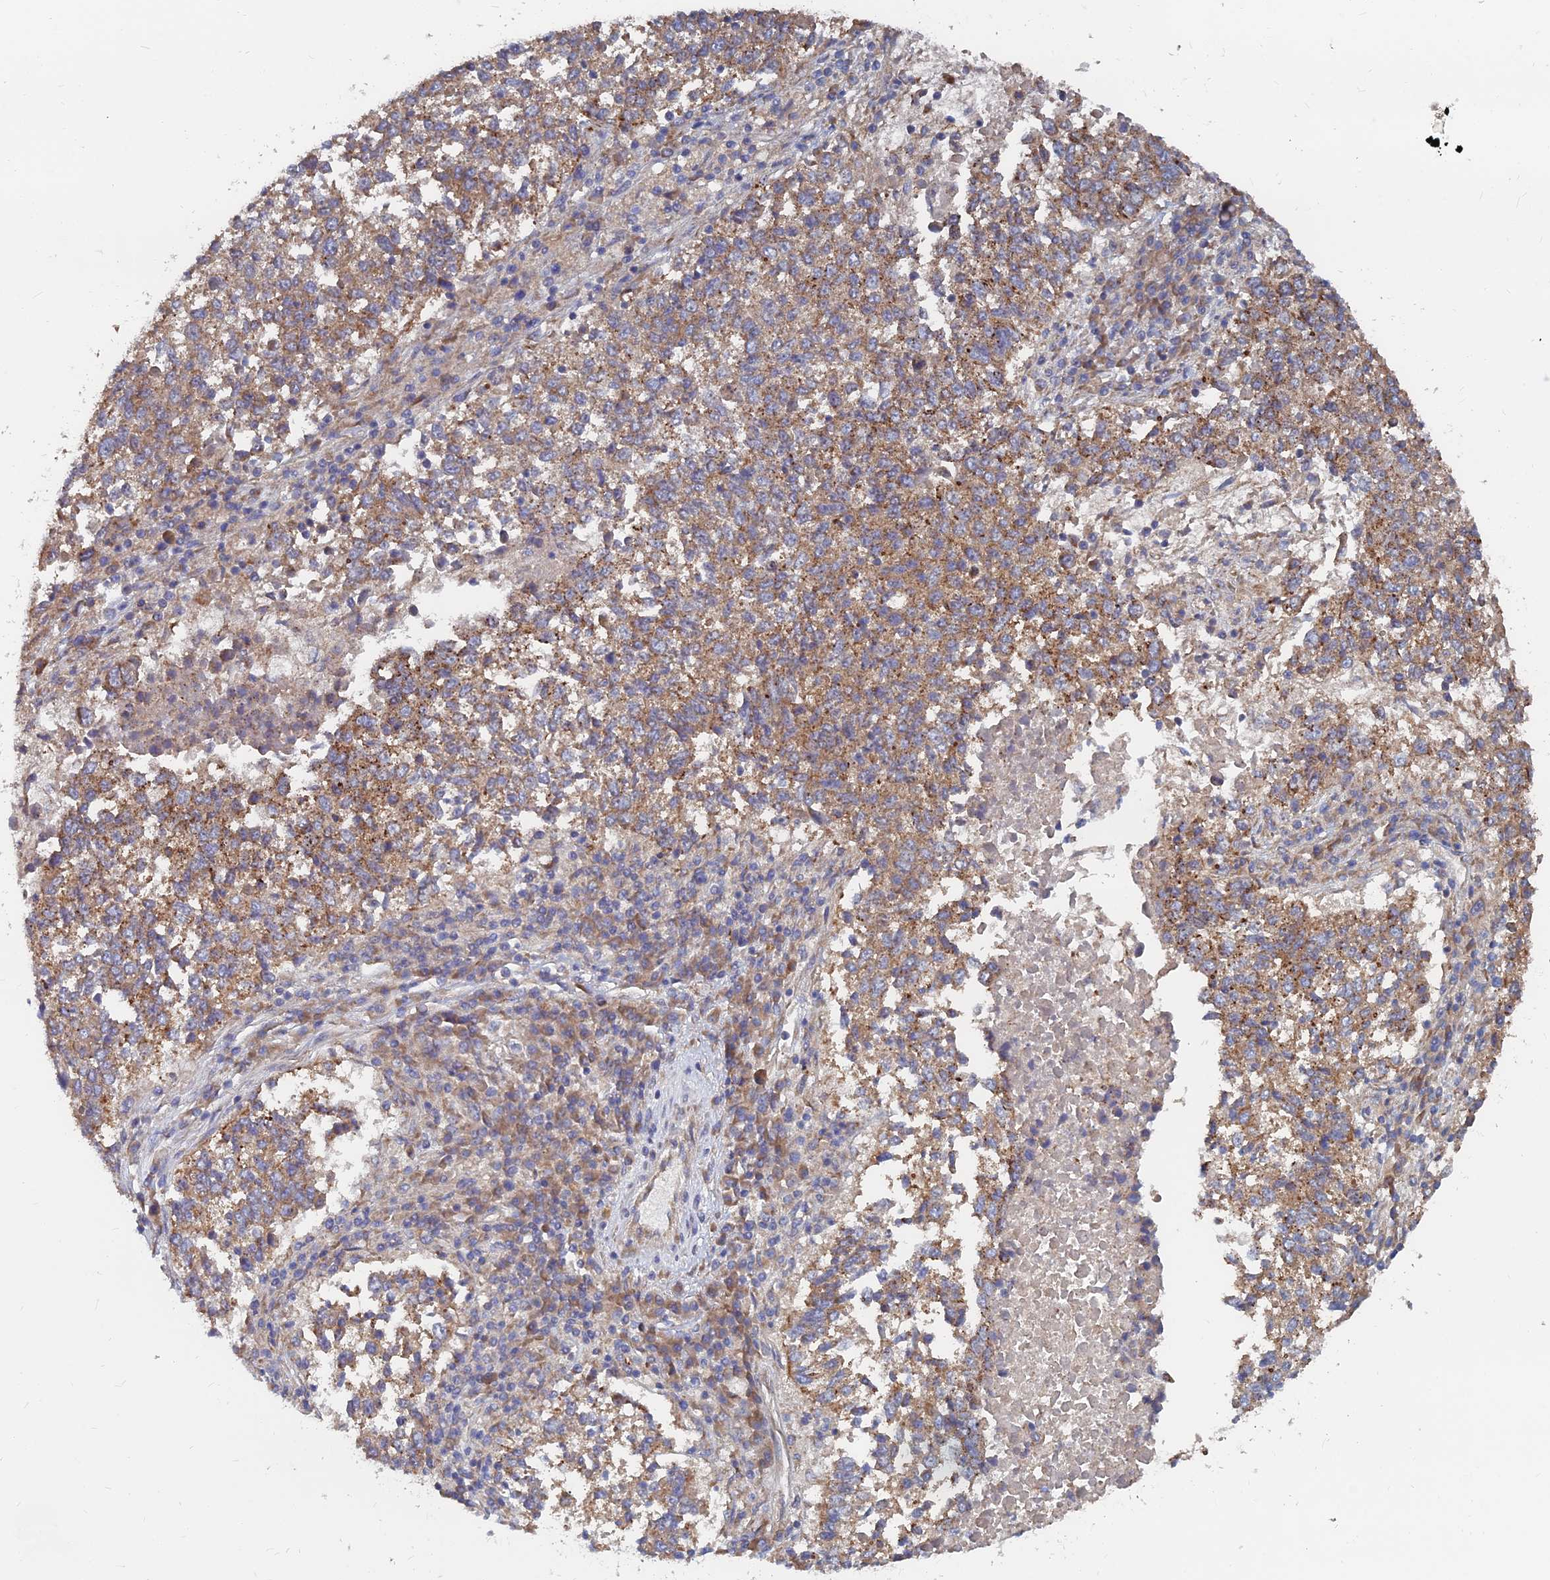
{"staining": {"intensity": "moderate", "quantity": ">75%", "location": "cytoplasmic/membranous"}, "tissue": "lung cancer", "cell_type": "Tumor cells", "image_type": "cancer", "snomed": [{"axis": "morphology", "description": "Squamous cell carcinoma, NOS"}, {"axis": "topography", "description": "Lung"}], "caption": "A high-resolution photomicrograph shows immunohistochemistry (IHC) staining of squamous cell carcinoma (lung), which reveals moderate cytoplasmic/membranous staining in about >75% of tumor cells.", "gene": "CCZ1", "patient": {"sex": "male", "age": 73}}